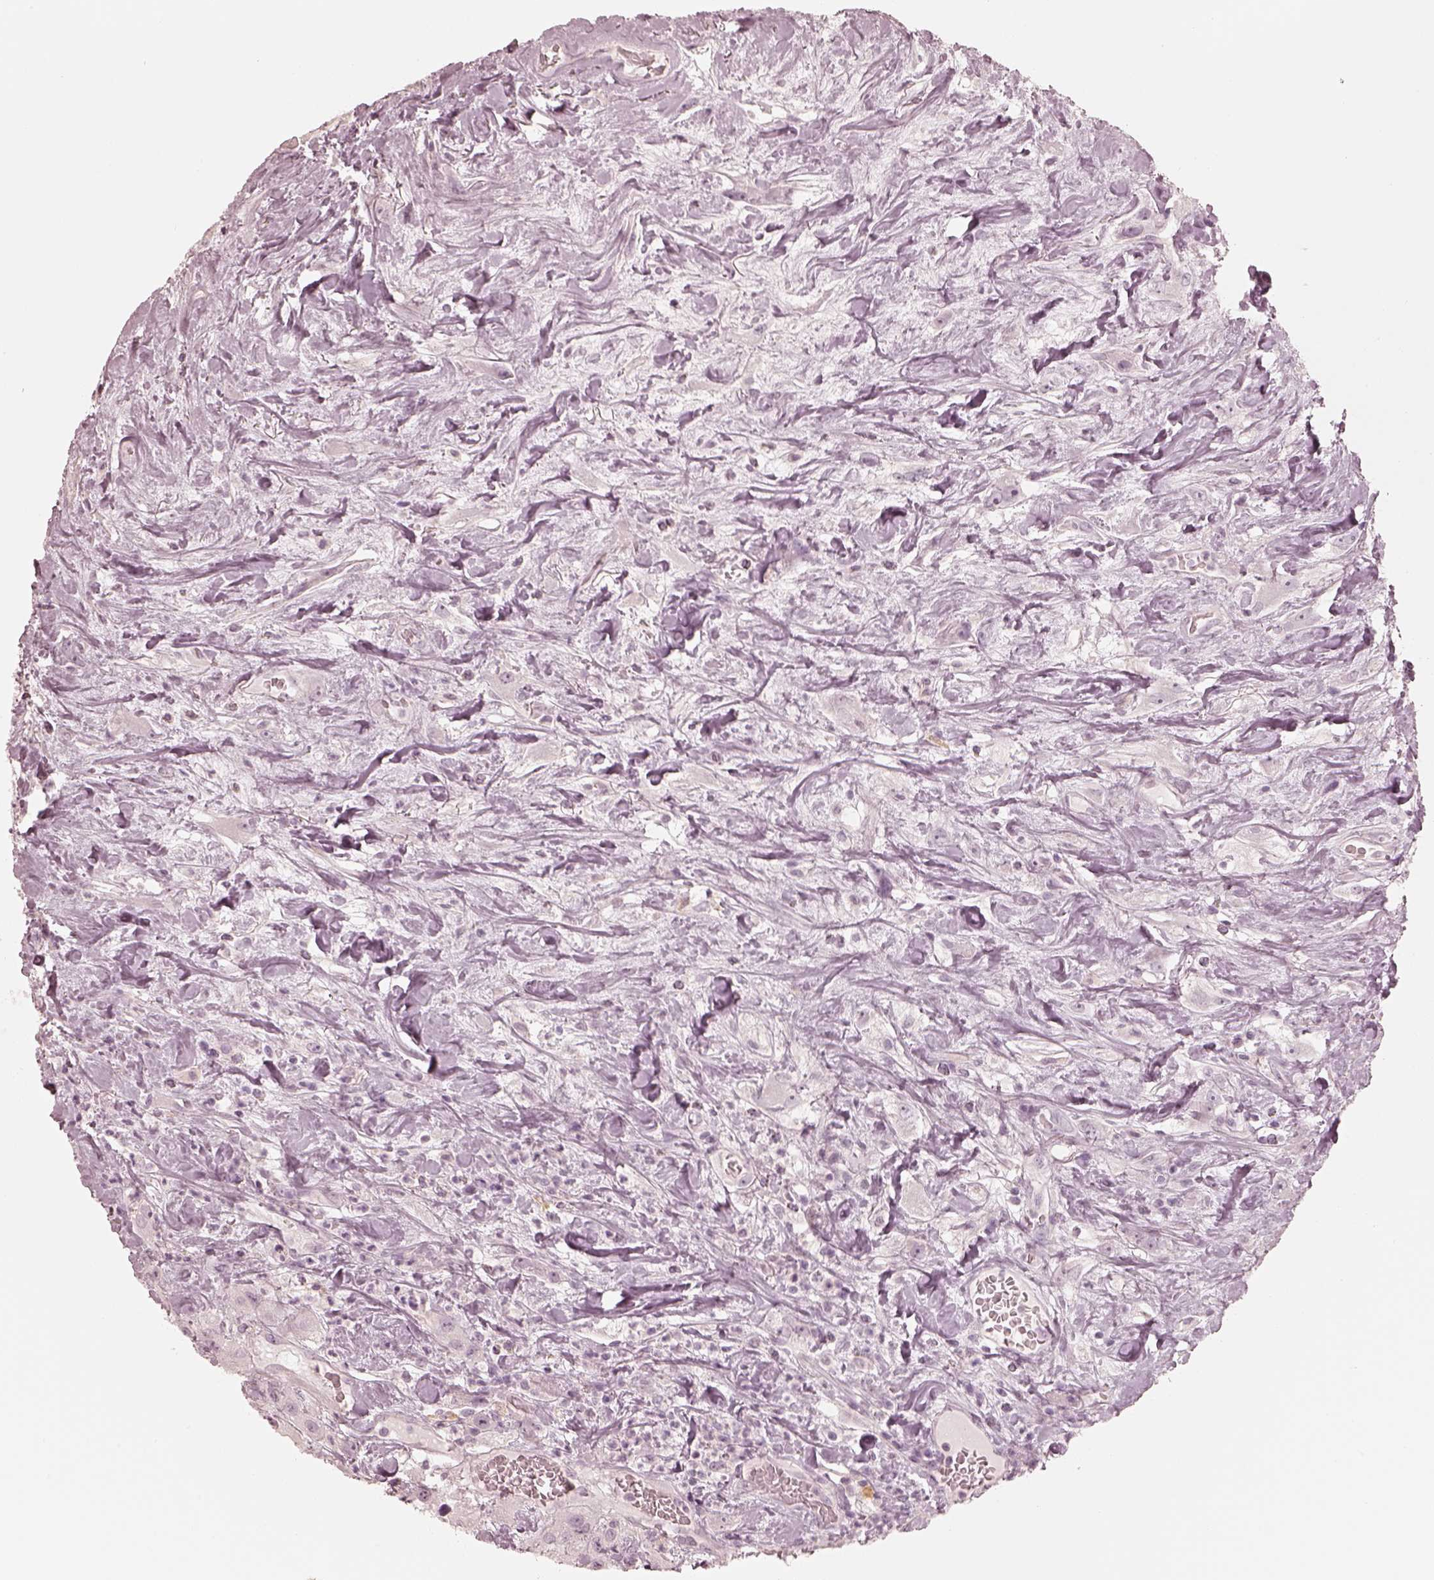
{"staining": {"intensity": "negative", "quantity": "none", "location": "none"}, "tissue": "urothelial cancer", "cell_type": "Tumor cells", "image_type": "cancer", "snomed": [{"axis": "morphology", "description": "Urothelial carcinoma, High grade"}, {"axis": "topography", "description": "Urinary bladder"}], "caption": "A high-resolution histopathology image shows IHC staining of urothelial cancer, which reveals no significant staining in tumor cells. Nuclei are stained in blue.", "gene": "CALR3", "patient": {"sex": "male", "age": 79}}